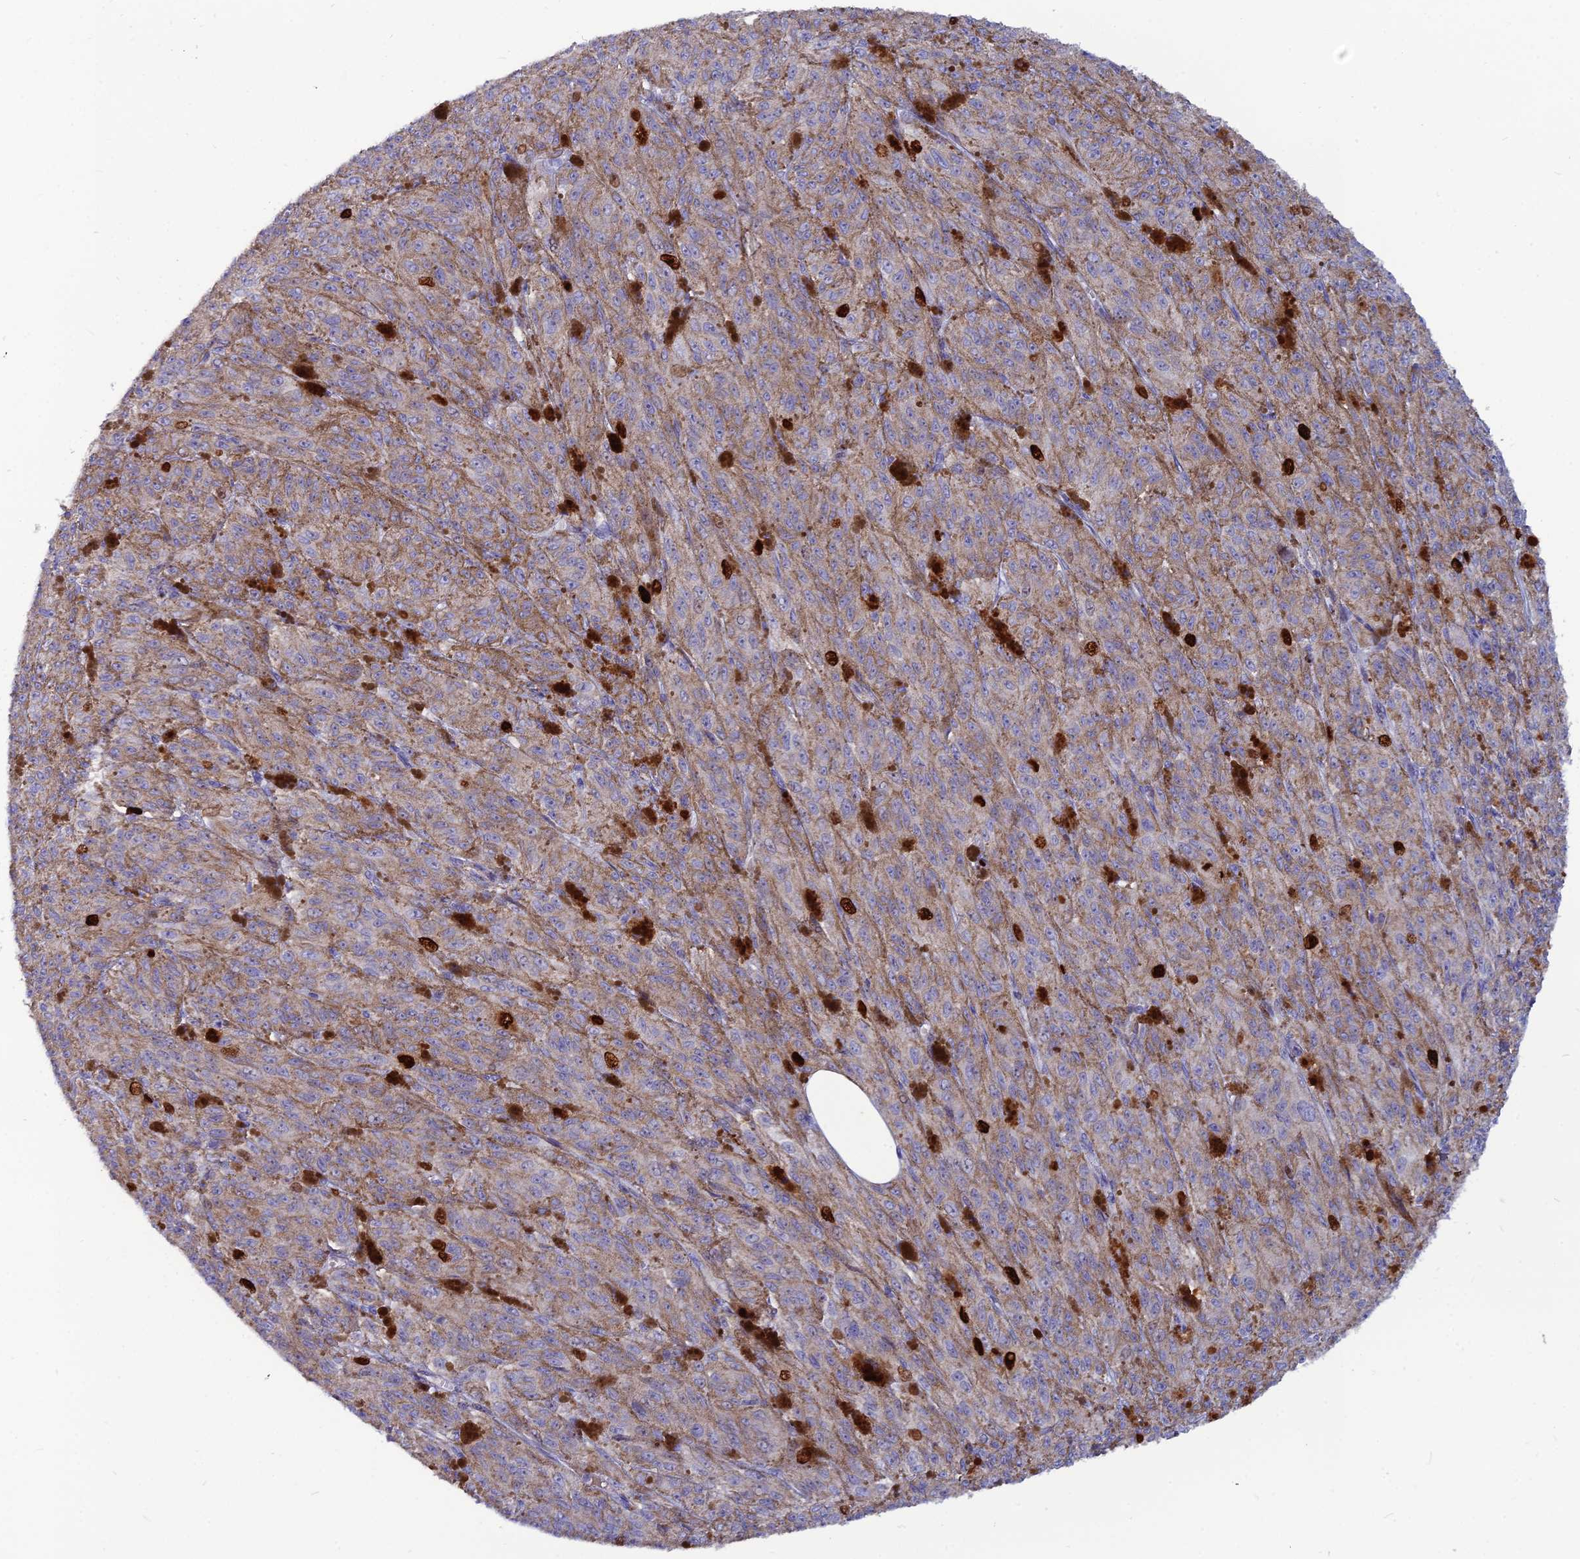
{"staining": {"intensity": "strong", "quantity": "<25%", "location": "nuclear"}, "tissue": "melanoma", "cell_type": "Tumor cells", "image_type": "cancer", "snomed": [{"axis": "morphology", "description": "Malignant melanoma, NOS"}, {"axis": "topography", "description": "Skin"}], "caption": "Malignant melanoma was stained to show a protein in brown. There is medium levels of strong nuclear staining in about <25% of tumor cells.", "gene": "NUSAP1", "patient": {"sex": "female", "age": 52}}